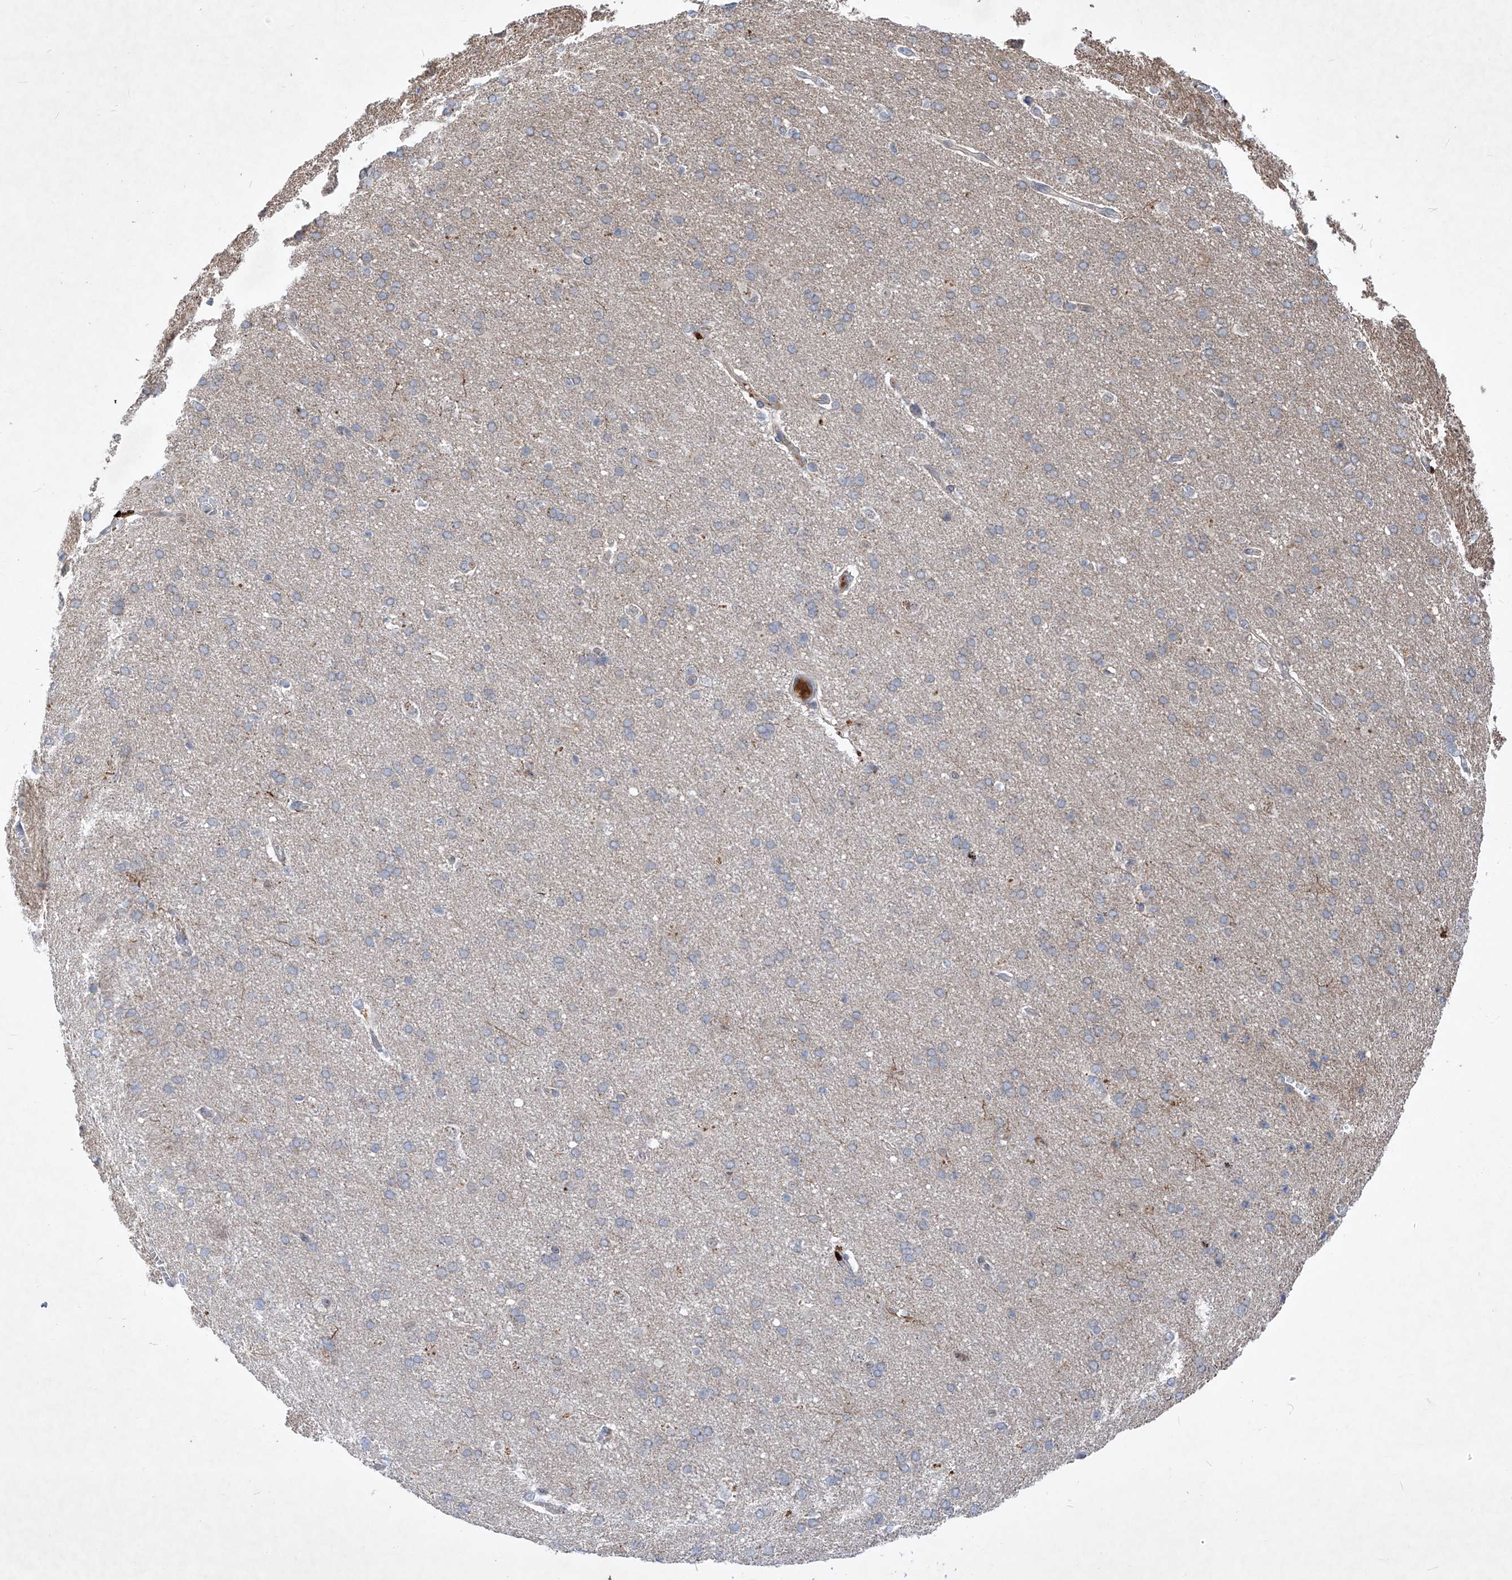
{"staining": {"intensity": "negative", "quantity": "none", "location": "none"}, "tissue": "cerebral cortex", "cell_type": "Endothelial cells", "image_type": "normal", "snomed": [{"axis": "morphology", "description": "Normal tissue, NOS"}, {"axis": "topography", "description": "Cerebral cortex"}], "caption": "This is an IHC micrograph of unremarkable cerebral cortex. There is no positivity in endothelial cells.", "gene": "FAM135A", "patient": {"sex": "male", "age": 62}}